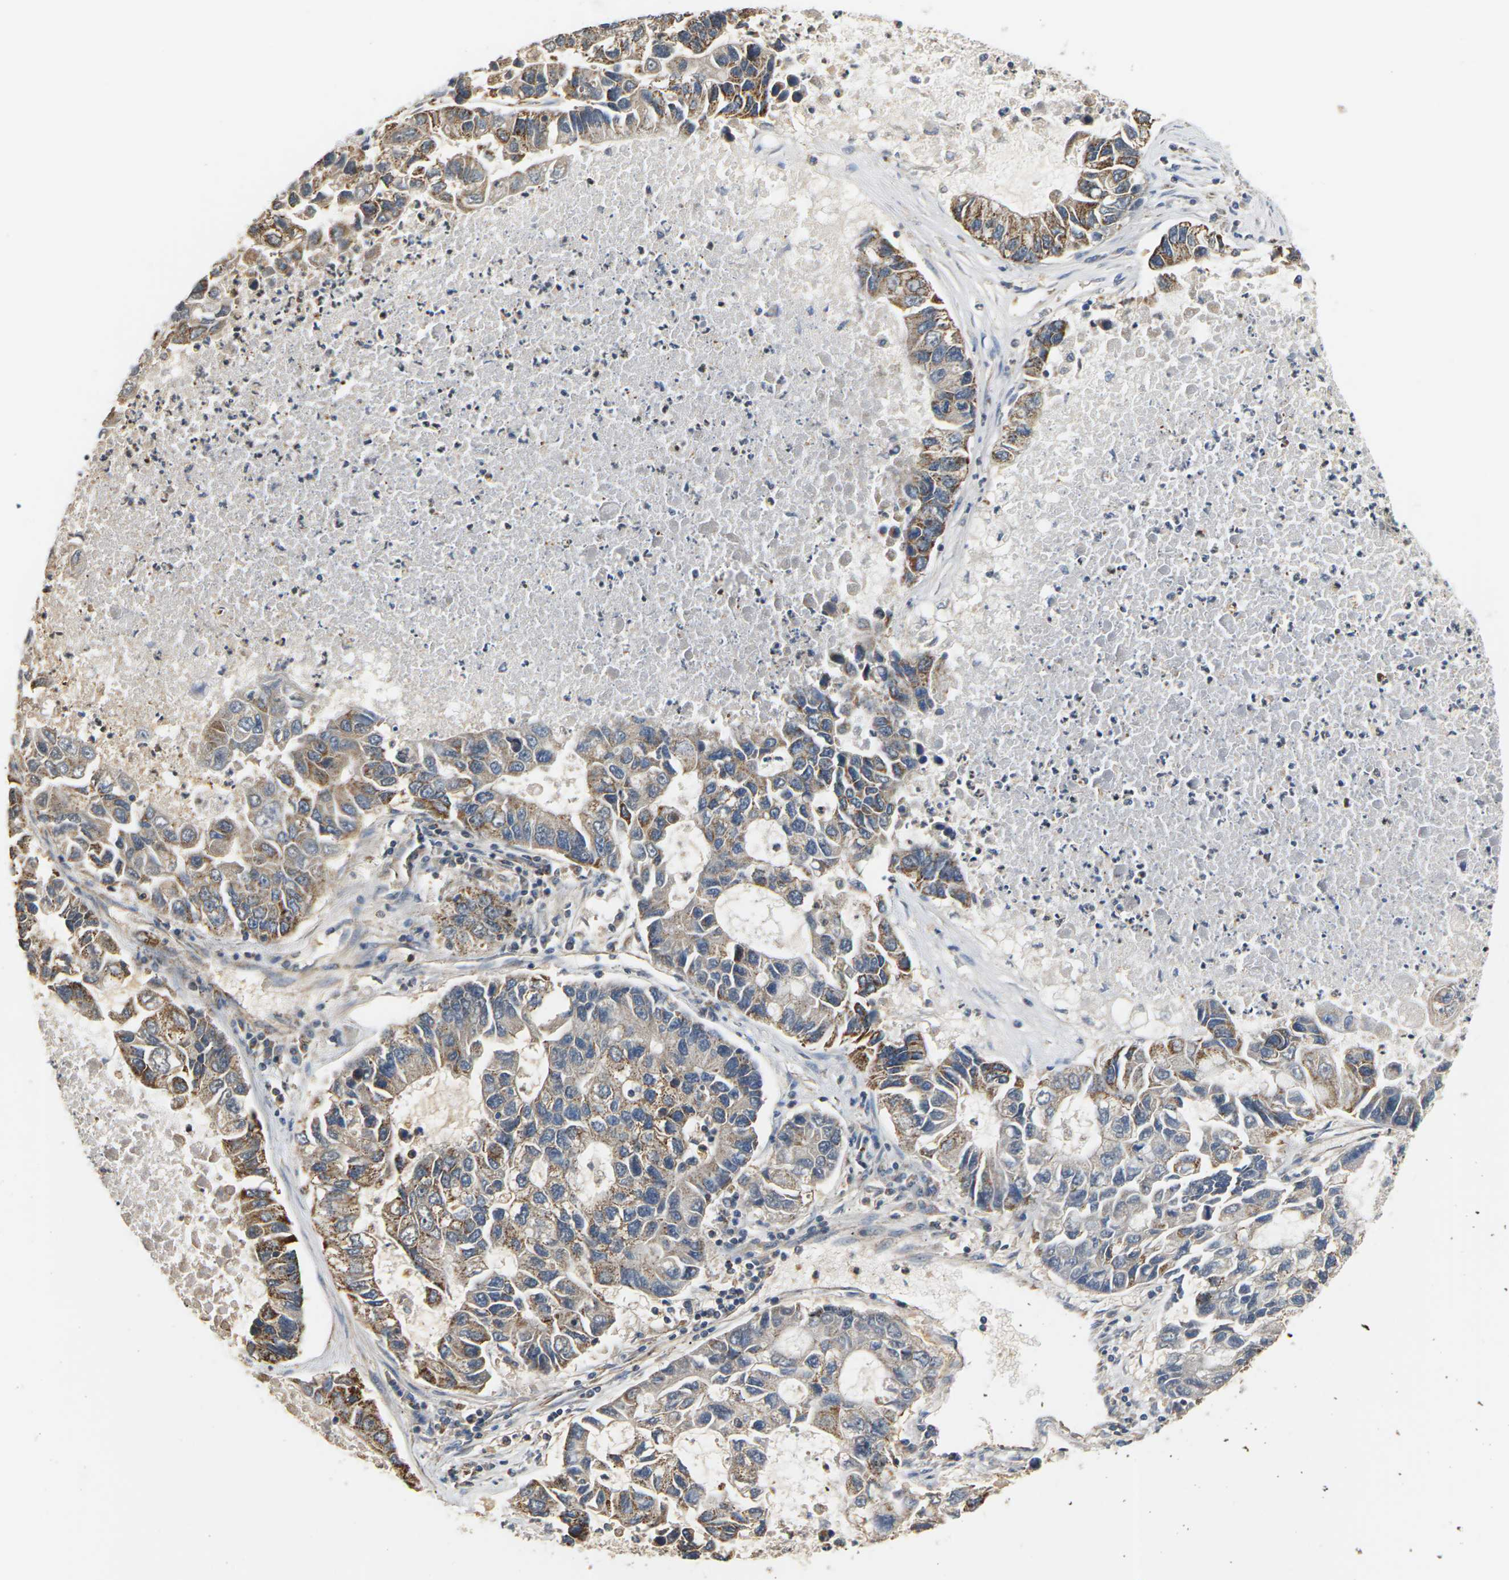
{"staining": {"intensity": "moderate", "quantity": "25%-75%", "location": "cytoplasmic/membranous"}, "tissue": "lung cancer", "cell_type": "Tumor cells", "image_type": "cancer", "snomed": [{"axis": "morphology", "description": "Adenocarcinoma, NOS"}, {"axis": "topography", "description": "Lung"}], "caption": "Human adenocarcinoma (lung) stained for a protein (brown) exhibits moderate cytoplasmic/membranous positive positivity in approximately 25%-75% of tumor cells.", "gene": "PCDHB4", "patient": {"sex": "female", "age": 51}}